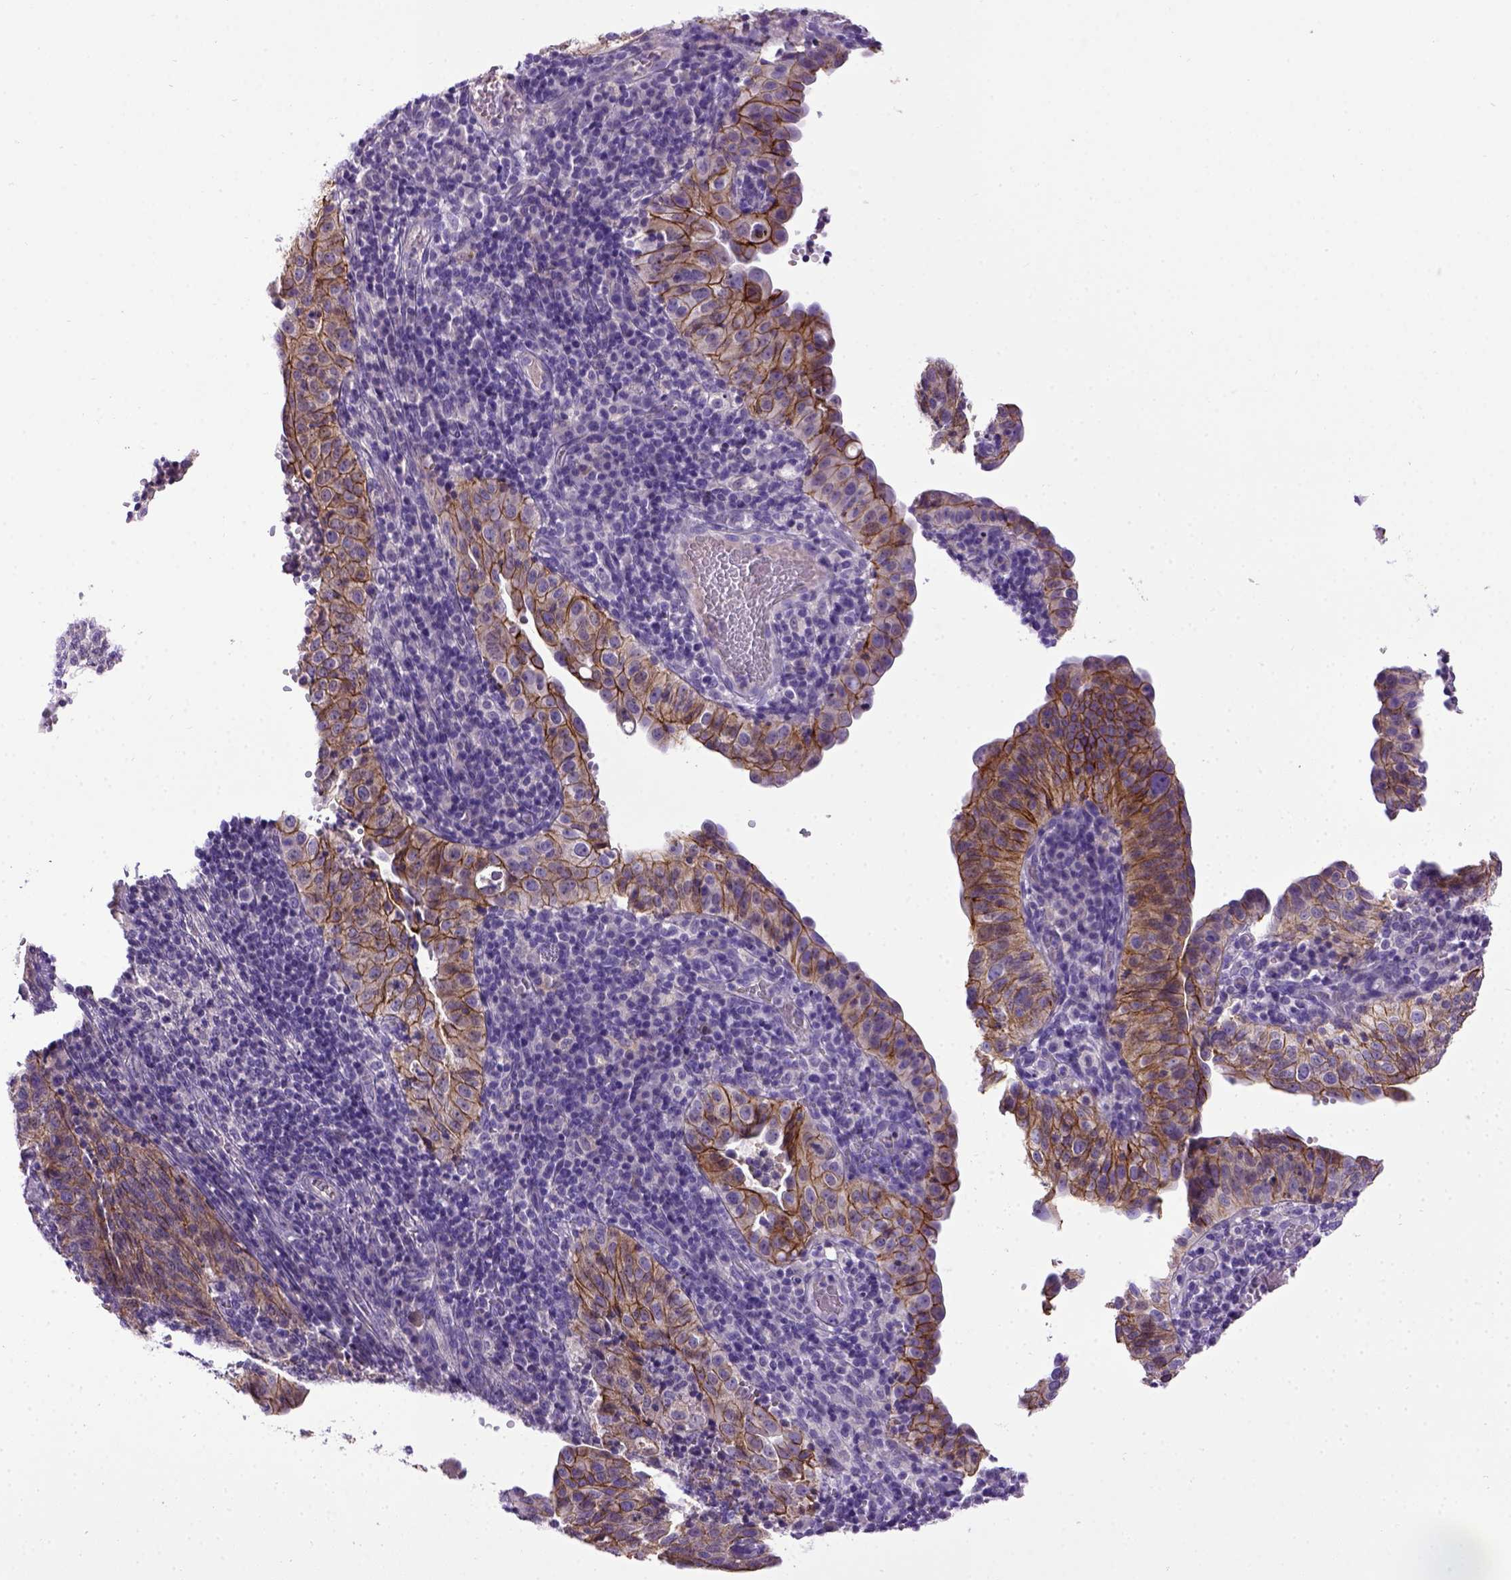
{"staining": {"intensity": "strong", "quantity": ">75%", "location": "cytoplasmic/membranous"}, "tissue": "cervical cancer", "cell_type": "Tumor cells", "image_type": "cancer", "snomed": [{"axis": "morphology", "description": "Squamous cell carcinoma, NOS"}, {"axis": "topography", "description": "Cervix"}], "caption": "IHC of cervical cancer shows high levels of strong cytoplasmic/membranous staining in approximately >75% of tumor cells.", "gene": "CDH1", "patient": {"sex": "female", "age": 39}}